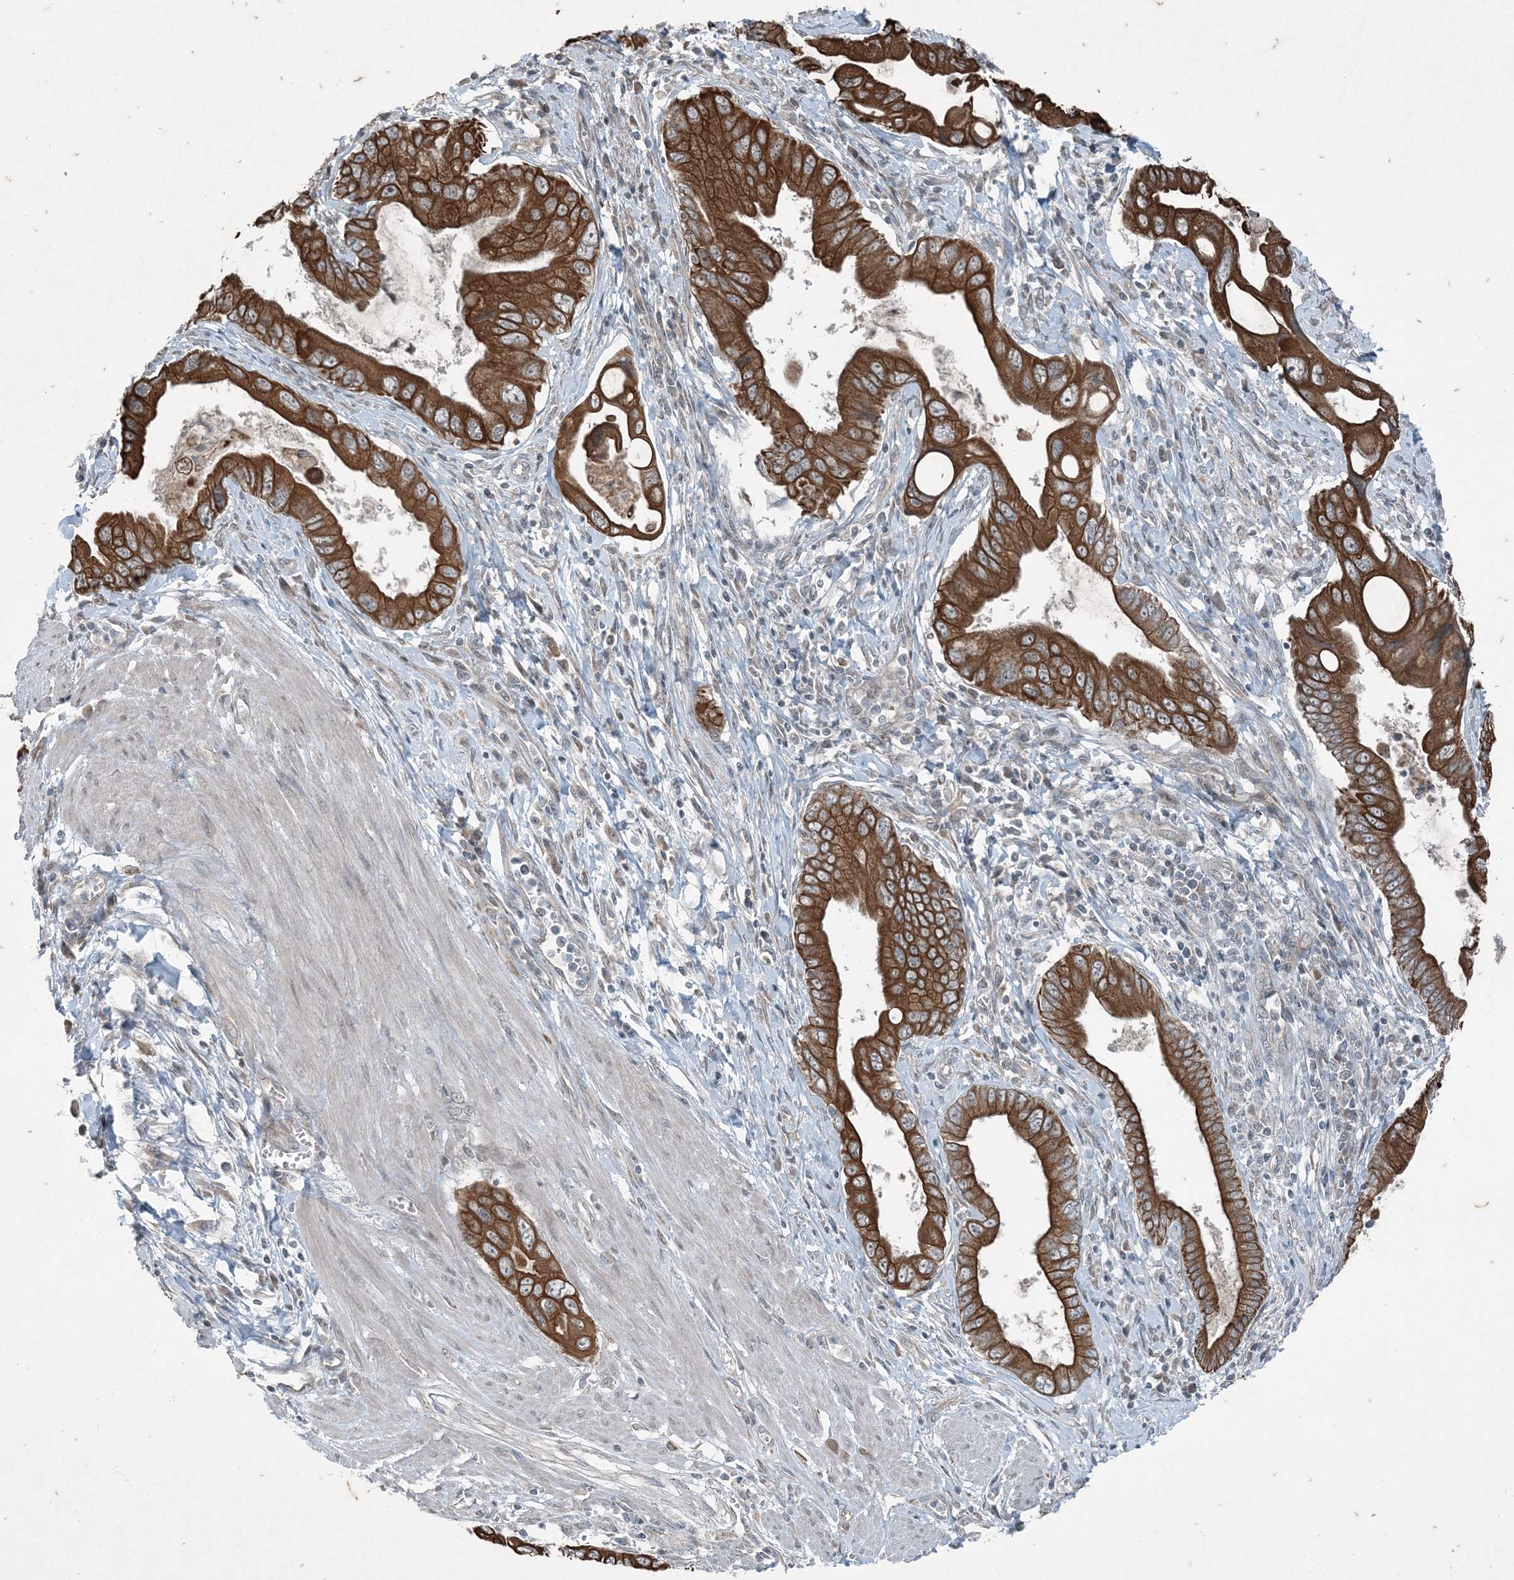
{"staining": {"intensity": "strong", "quantity": ">75%", "location": "cytoplasmic/membranous"}, "tissue": "pancreatic cancer", "cell_type": "Tumor cells", "image_type": "cancer", "snomed": [{"axis": "morphology", "description": "Adenocarcinoma, NOS"}, {"axis": "topography", "description": "Pancreas"}], "caption": "Immunohistochemistry (IHC) (DAB (3,3'-diaminobenzidine)) staining of adenocarcinoma (pancreatic) displays strong cytoplasmic/membranous protein staining in approximately >75% of tumor cells. (Stains: DAB in brown, nuclei in blue, Microscopy: brightfield microscopy at high magnification).", "gene": "PC", "patient": {"sex": "male", "age": 78}}